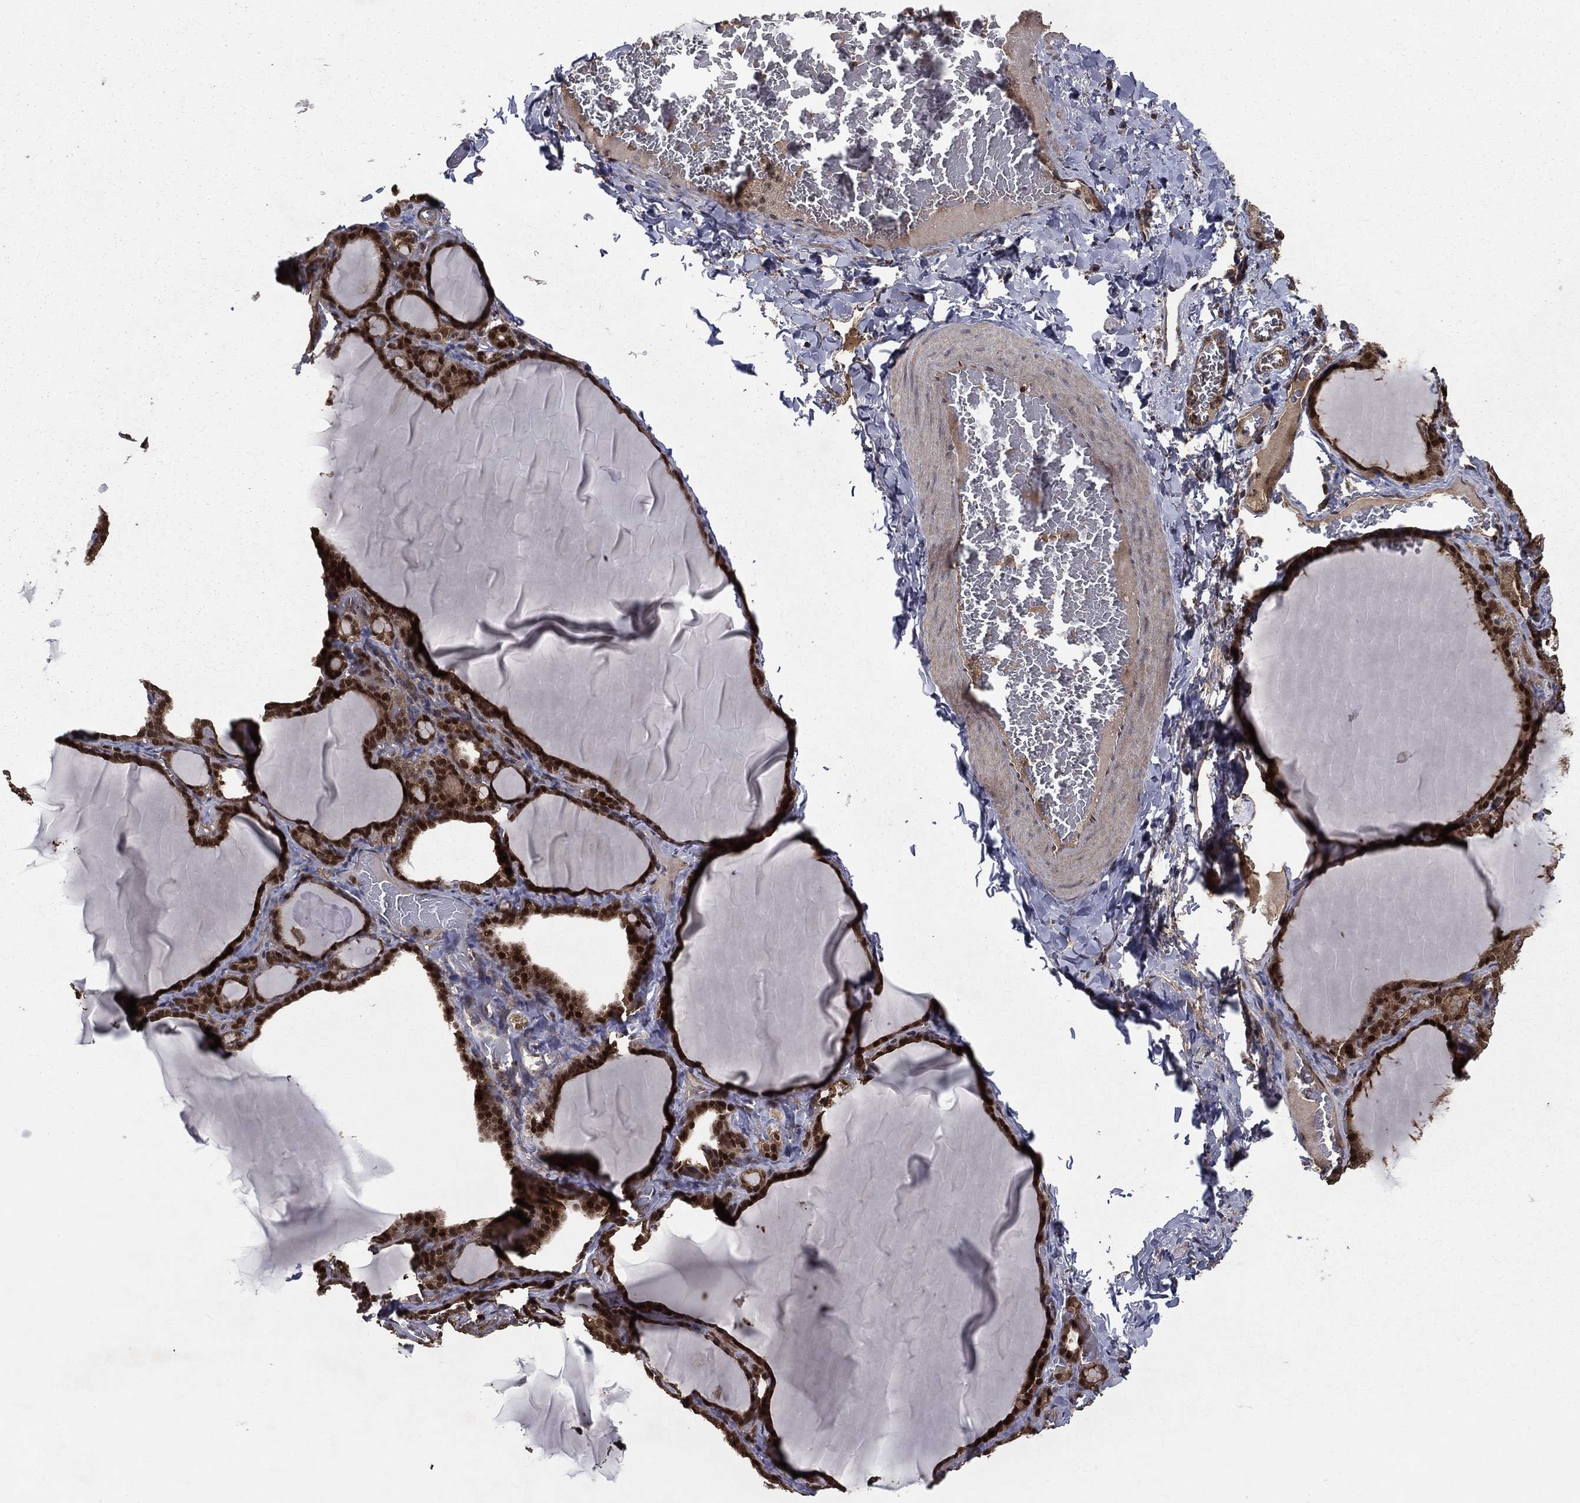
{"staining": {"intensity": "strong", "quantity": "25%-75%", "location": "cytoplasmic/membranous,nuclear"}, "tissue": "thyroid gland", "cell_type": "Glandular cells", "image_type": "normal", "snomed": [{"axis": "morphology", "description": "Normal tissue, NOS"}, {"axis": "morphology", "description": "Hyperplasia, NOS"}, {"axis": "topography", "description": "Thyroid gland"}], "caption": "Glandular cells show high levels of strong cytoplasmic/membranous,nuclear staining in about 25%-75% of cells in unremarkable human thyroid gland.", "gene": "FGD1", "patient": {"sex": "female", "age": 27}}